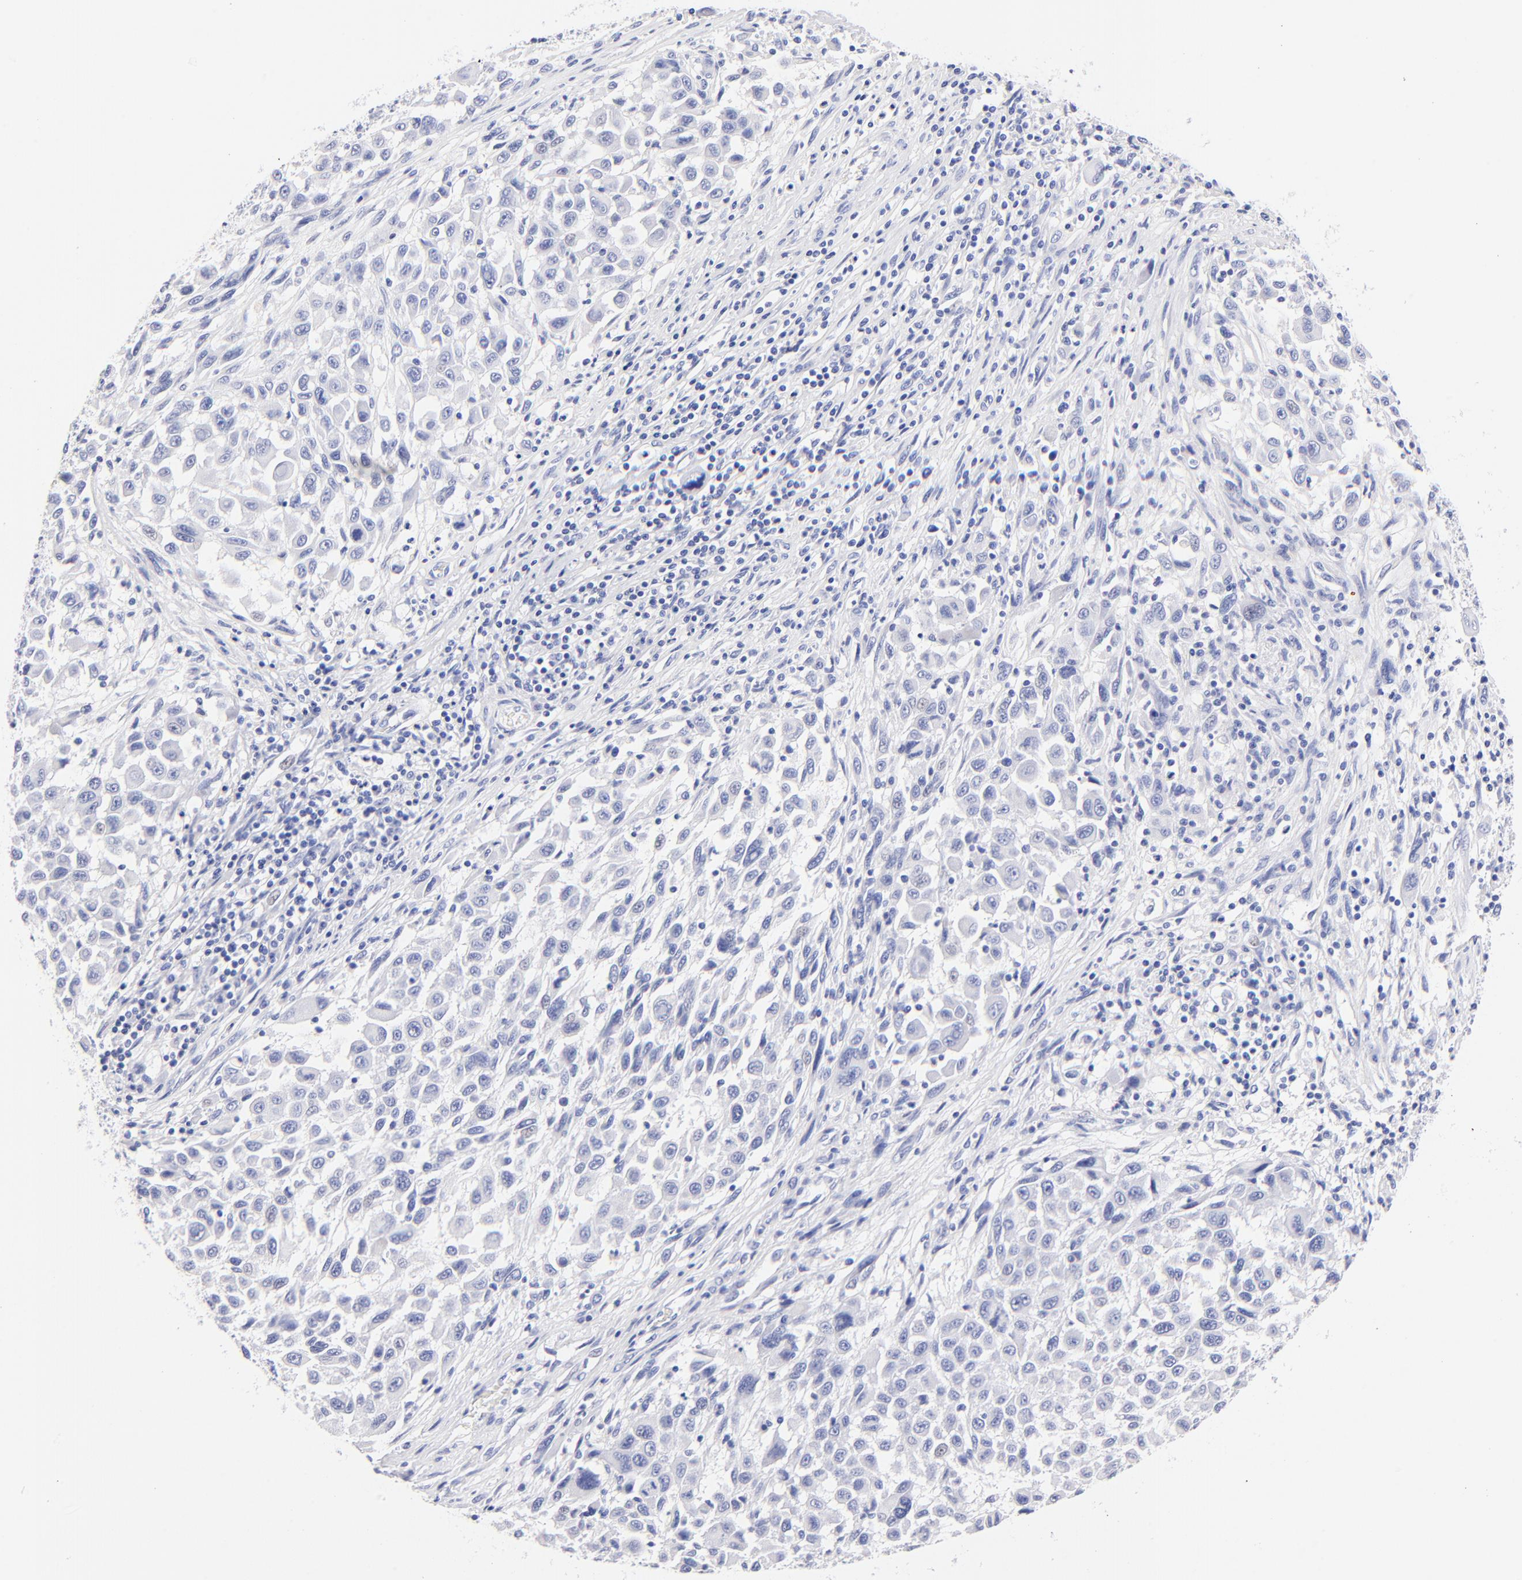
{"staining": {"intensity": "negative", "quantity": "none", "location": "none"}, "tissue": "melanoma", "cell_type": "Tumor cells", "image_type": "cancer", "snomed": [{"axis": "morphology", "description": "Malignant melanoma, Metastatic site"}, {"axis": "topography", "description": "Lymph node"}], "caption": "The IHC histopathology image has no significant positivity in tumor cells of melanoma tissue.", "gene": "HORMAD2", "patient": {"sex": "male", "age": 61}}